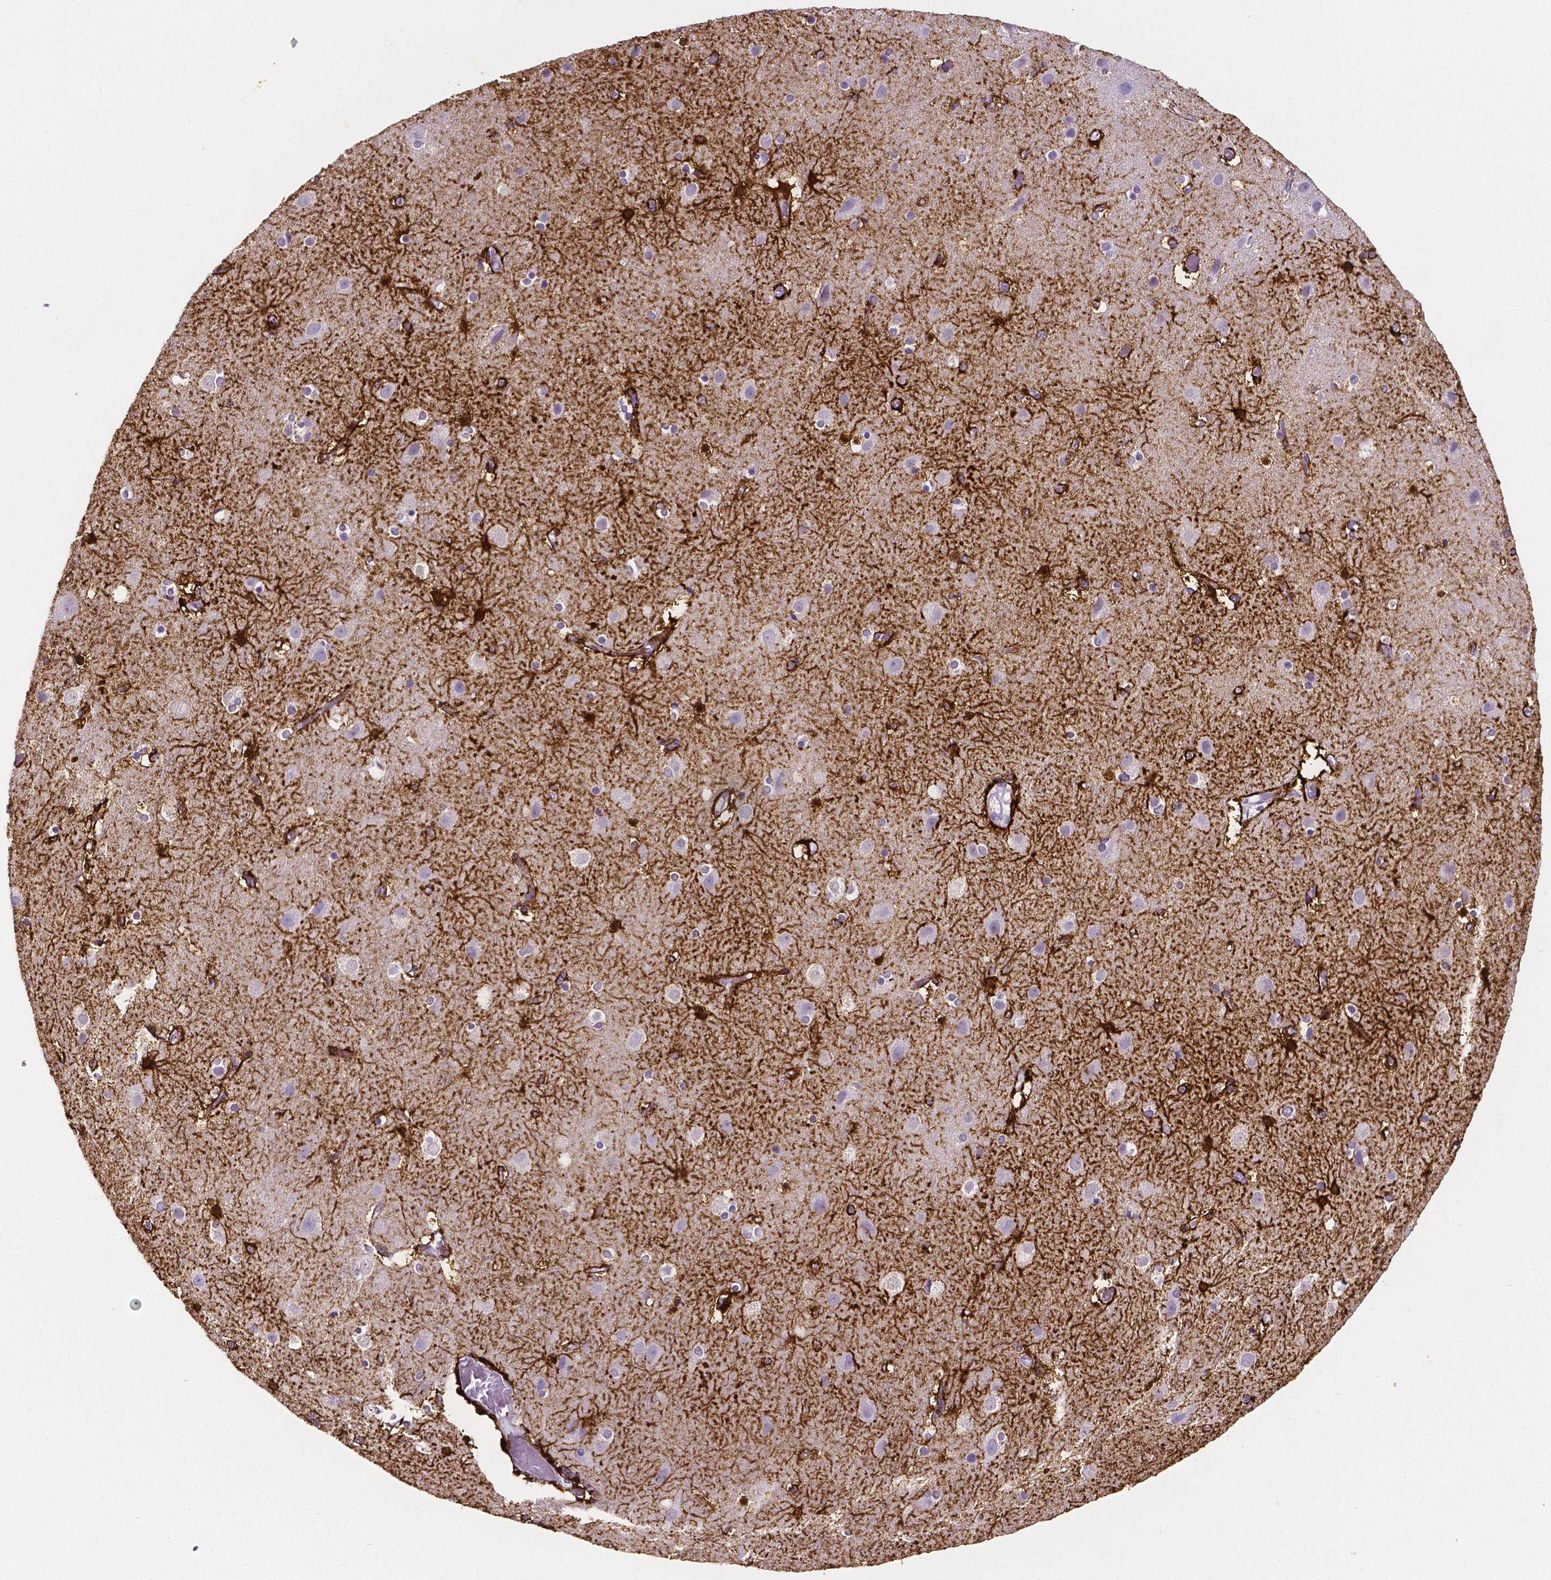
{"staining": {"intensity": "negative", "quantity": "none", "location": "none"}, "tissue": "cerebral cortex", "cell_type": "Endothelial cells", "image_type": "normal", "snomed": [{"axis": "morphology", "description": "Normal tissue, NOS"}, {"axis": "topography", "description": "Cerebral cortex"}], "caption": "Immunohistochemistry (IHC) photomicrograph of unremarkable cerebral cortex: cerebral cortex stained with DAB shows no significant protein expression in endothelial cells. Brightfield microscopy of IHC stained with DAB (brown) and hematoxylin (blue), captured at high magnification.", "gene": "SLC22A2", "patient": {"sex": "female", "age": 52}}